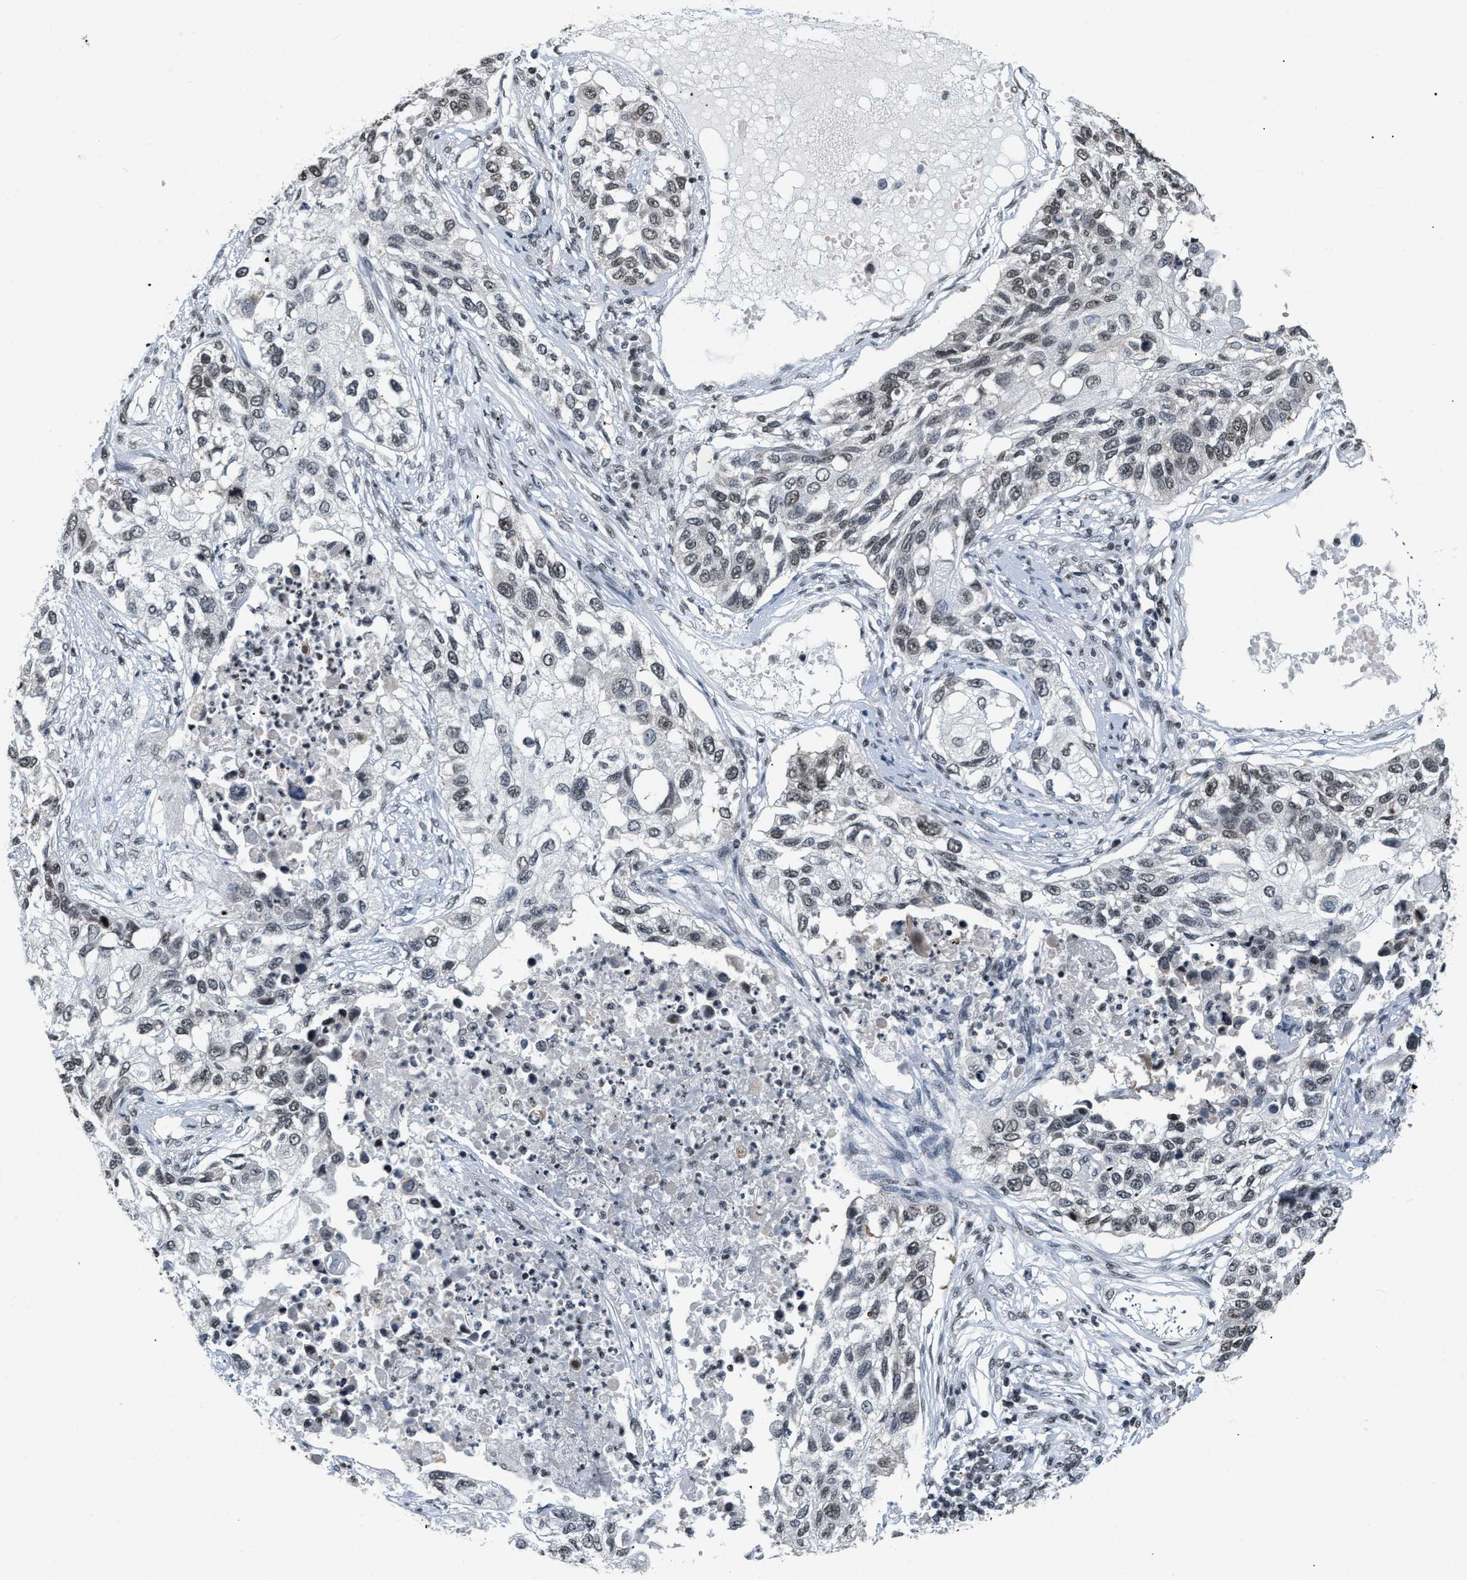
{"staining": {"intensity": "weak", "quantity": ">75%", "location": "nuclear"}, "tissue": "lung cancer", "cell_type": "Tumor cells", "image_type": "cancer", "snomed": [{"axis": "morphology", "description": "Squamous cell carcinoma, NOS"}, {"axis": "topography", "description": "Lung"}], "caption": "Tumor cells display low levels of weak nuclear staining in about >75% of cells in human lung cancer.", "gene": "RAF1", "patient": {"sex": "male", "age": 71}}